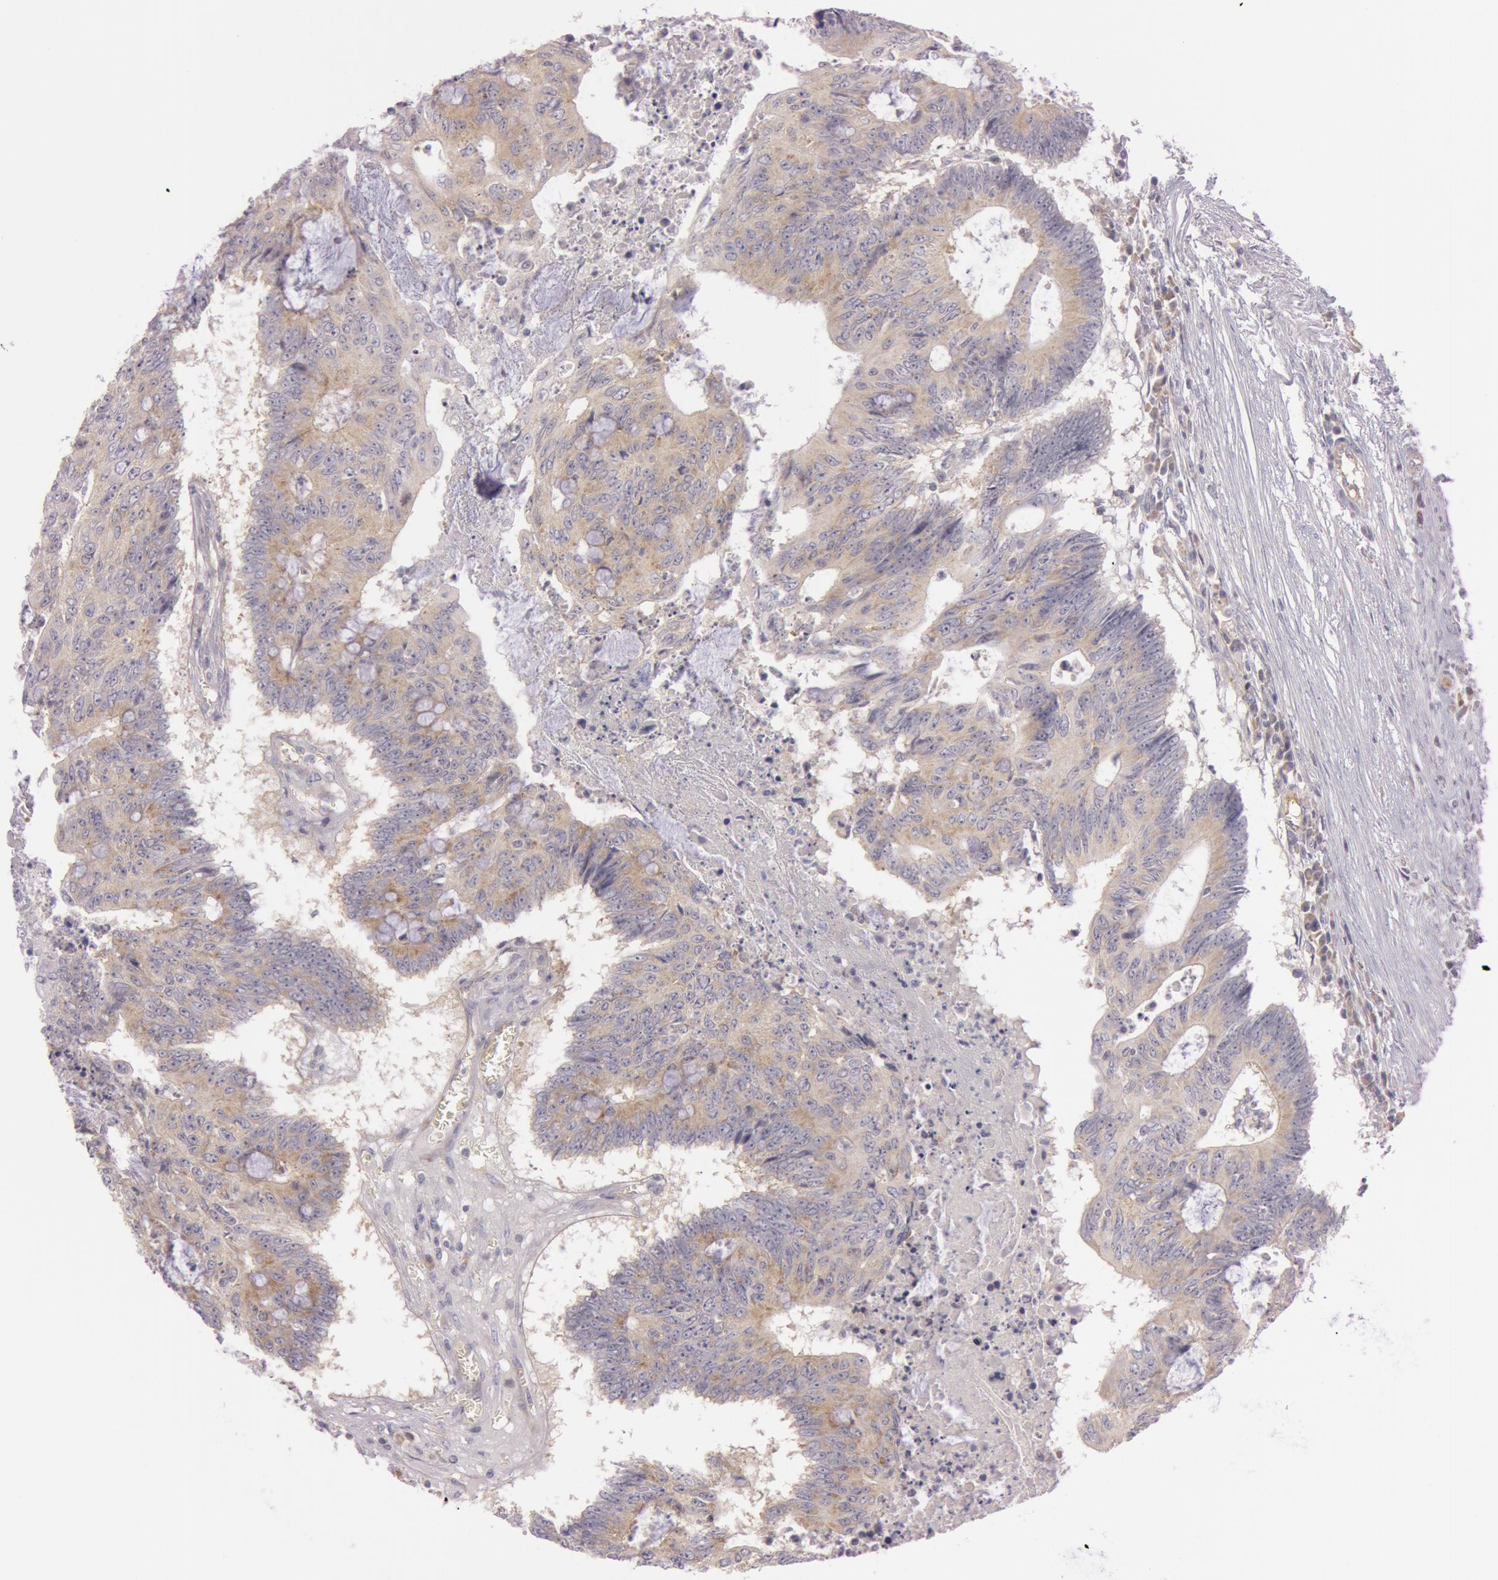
{"staining": {"intensity": "weak", "quantity": "25%-75%", "location": "cytoplasmic/membranous"}, "tissue": "colorectal cancer", "cell_type": "Tumor cells", "image_type": "cancer", "snomed": [{"axis": "morphology", "description": "Adenocarcinoma, NOS"}, {"axis": "topography", "description": "Colon"}], "caption": "Colorectal cancer was stained to show a protein in brown. There is low levels of weak cytoplasmic/membranous expression in about 25%-75% of tumor cells.", "gene": "RALGAPA1", "patient": {"sex": "male", "age": 65}}